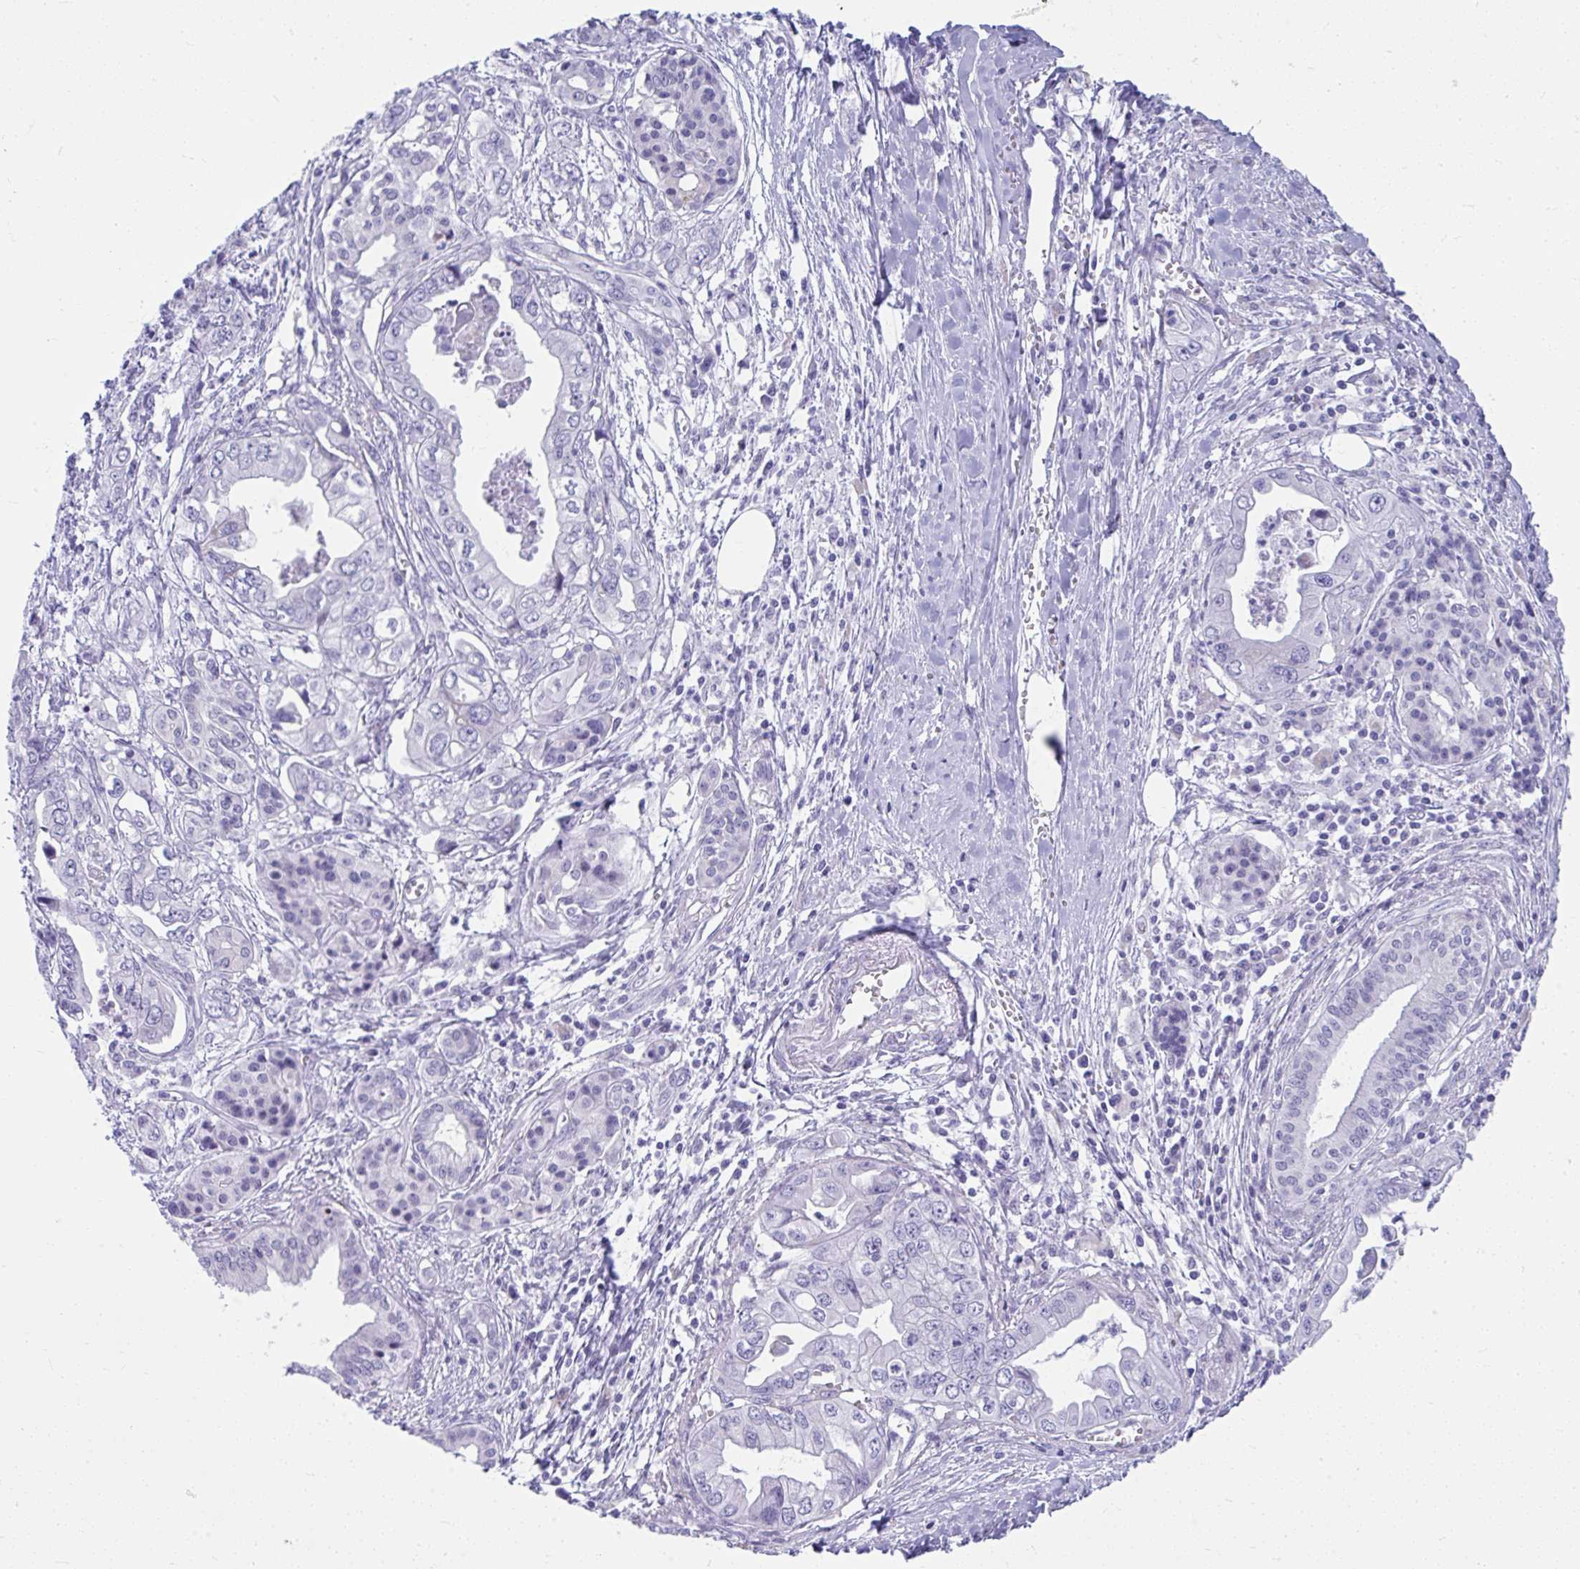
{"staining": {"intensity": "negative", "quantity": "none", "location": "none"}, "tissue": "pancreatic cancer", "cell_type": "Tumor cells", "image_type": "cancer", "snomed": [{"axis": "morphology", "description": "Adenocarcinoma, NOS"}, {"axis": "topography", "description": "Pancreas"}], "caption": "This is an immunohistochemistry (IHC) histopathology image of adenocarcinoma (pancreatic). There is no staining in tumor cells.", "gene": "ISL1", "patient": {"sex": "male", "age": 68}}